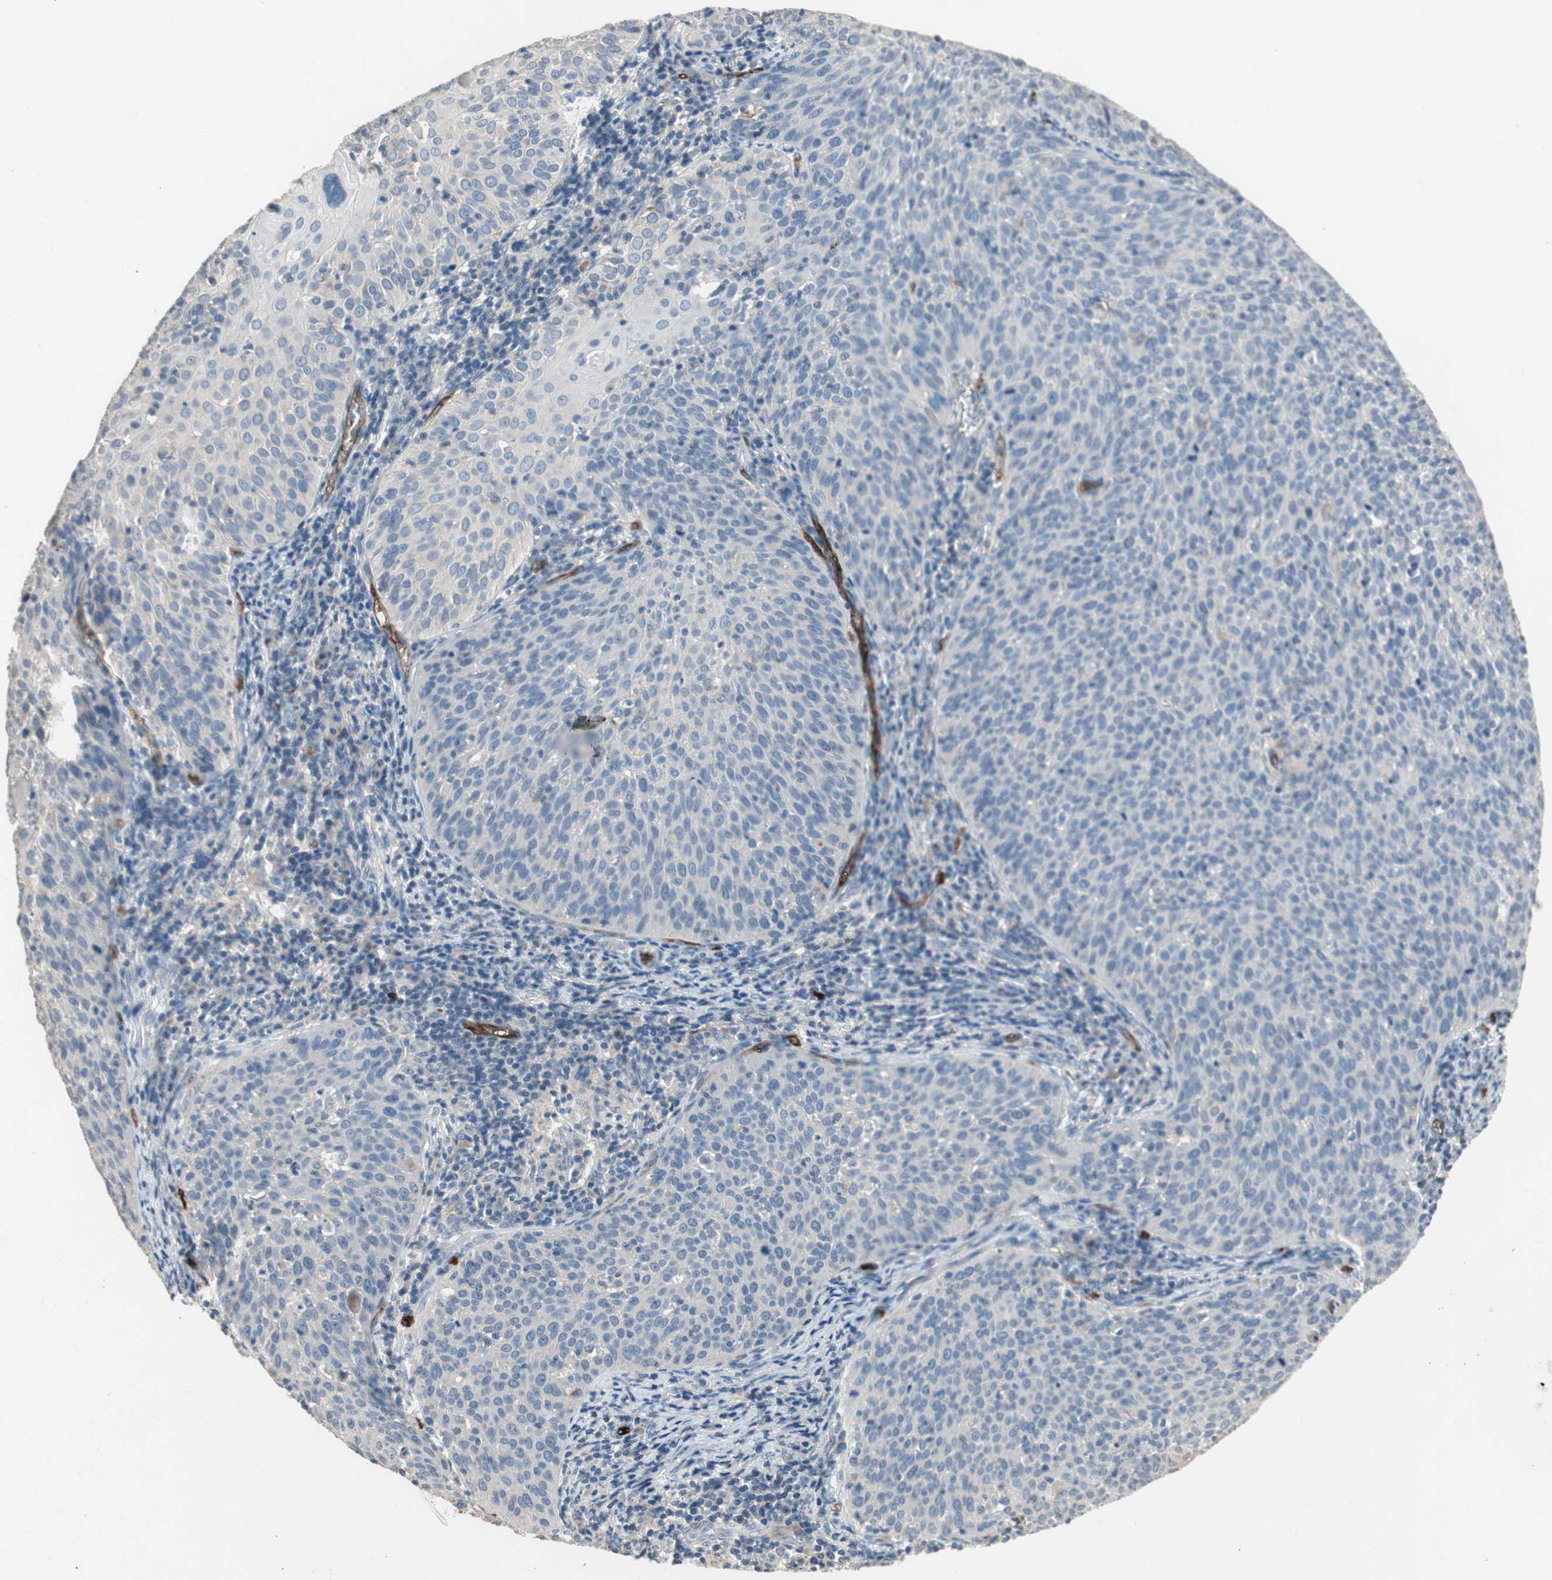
{"staining": {"intensity": "negative", "quantity": "none", "location": "none"}, "tissue": "cervical cancer", "cell_type": "Tumor cells", "image_type": "cancer", "snomed": [{"axis": "morphology", "description": "Squamous cell carcinoma, NOS"}, {"axis": "topography", "description": "Cervix"}], "caption": "A high-resolution histopathology image shows IHC staining of squamous cell carcinoma (cervical), which demonstrates no significant positivity in tumor cells.", "gene": "ALPL", "patient": {"sex": "female", "age": 38}}